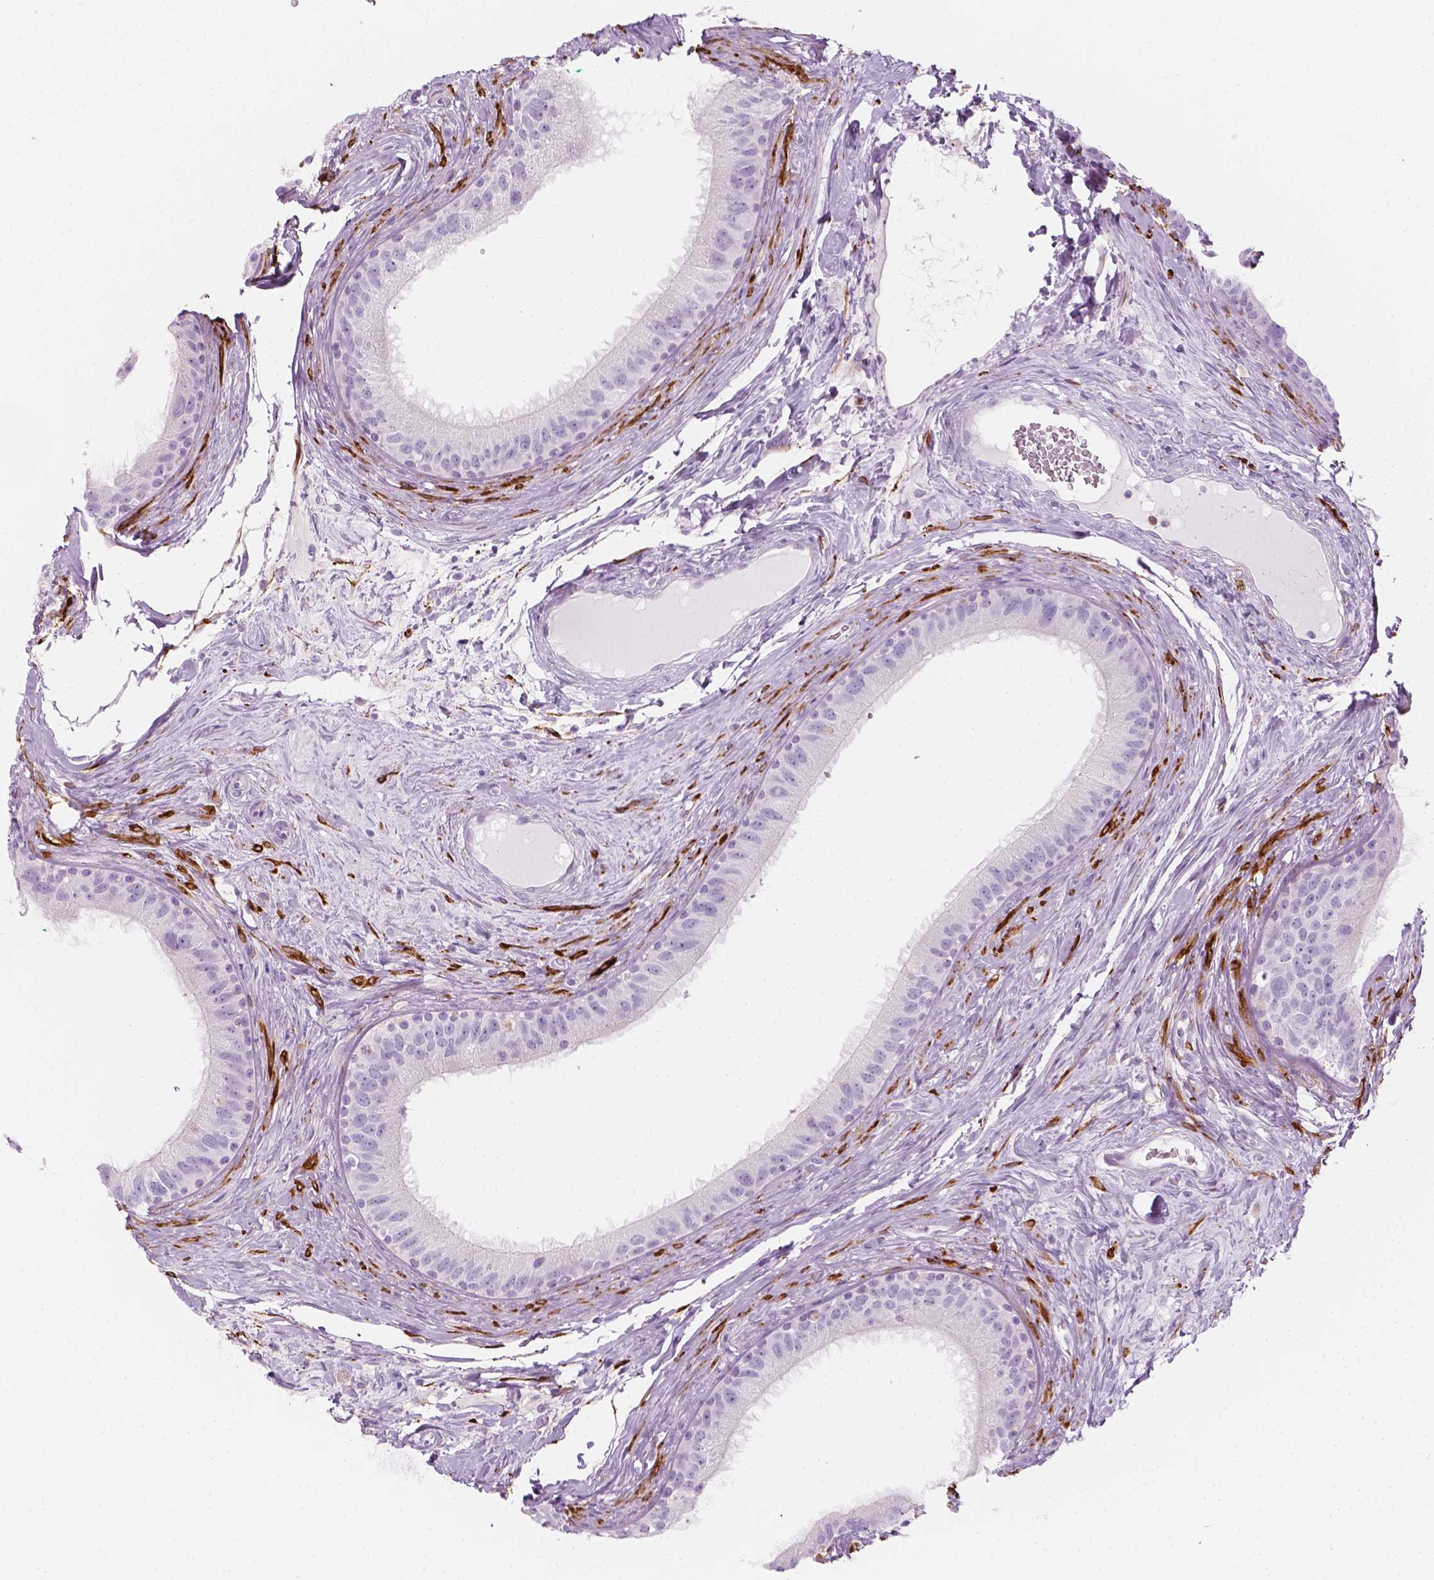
{"staining": {"intensity": "negative", "quantity": "none", "location": "none"}, "tissue": "epididymis", "cell_type": "Glandular cells", "image_type": "normal", "snomed": [{"axis": "morphology", "description": "Normal tissue, NOS"}, {"axis": "topography", "description": "Epididymis"}], "caption": "Glandular cells show no significant protein staining in benign epididymis.", "gene": "CES1", "patient": {"sex": "male", "age": 59}}